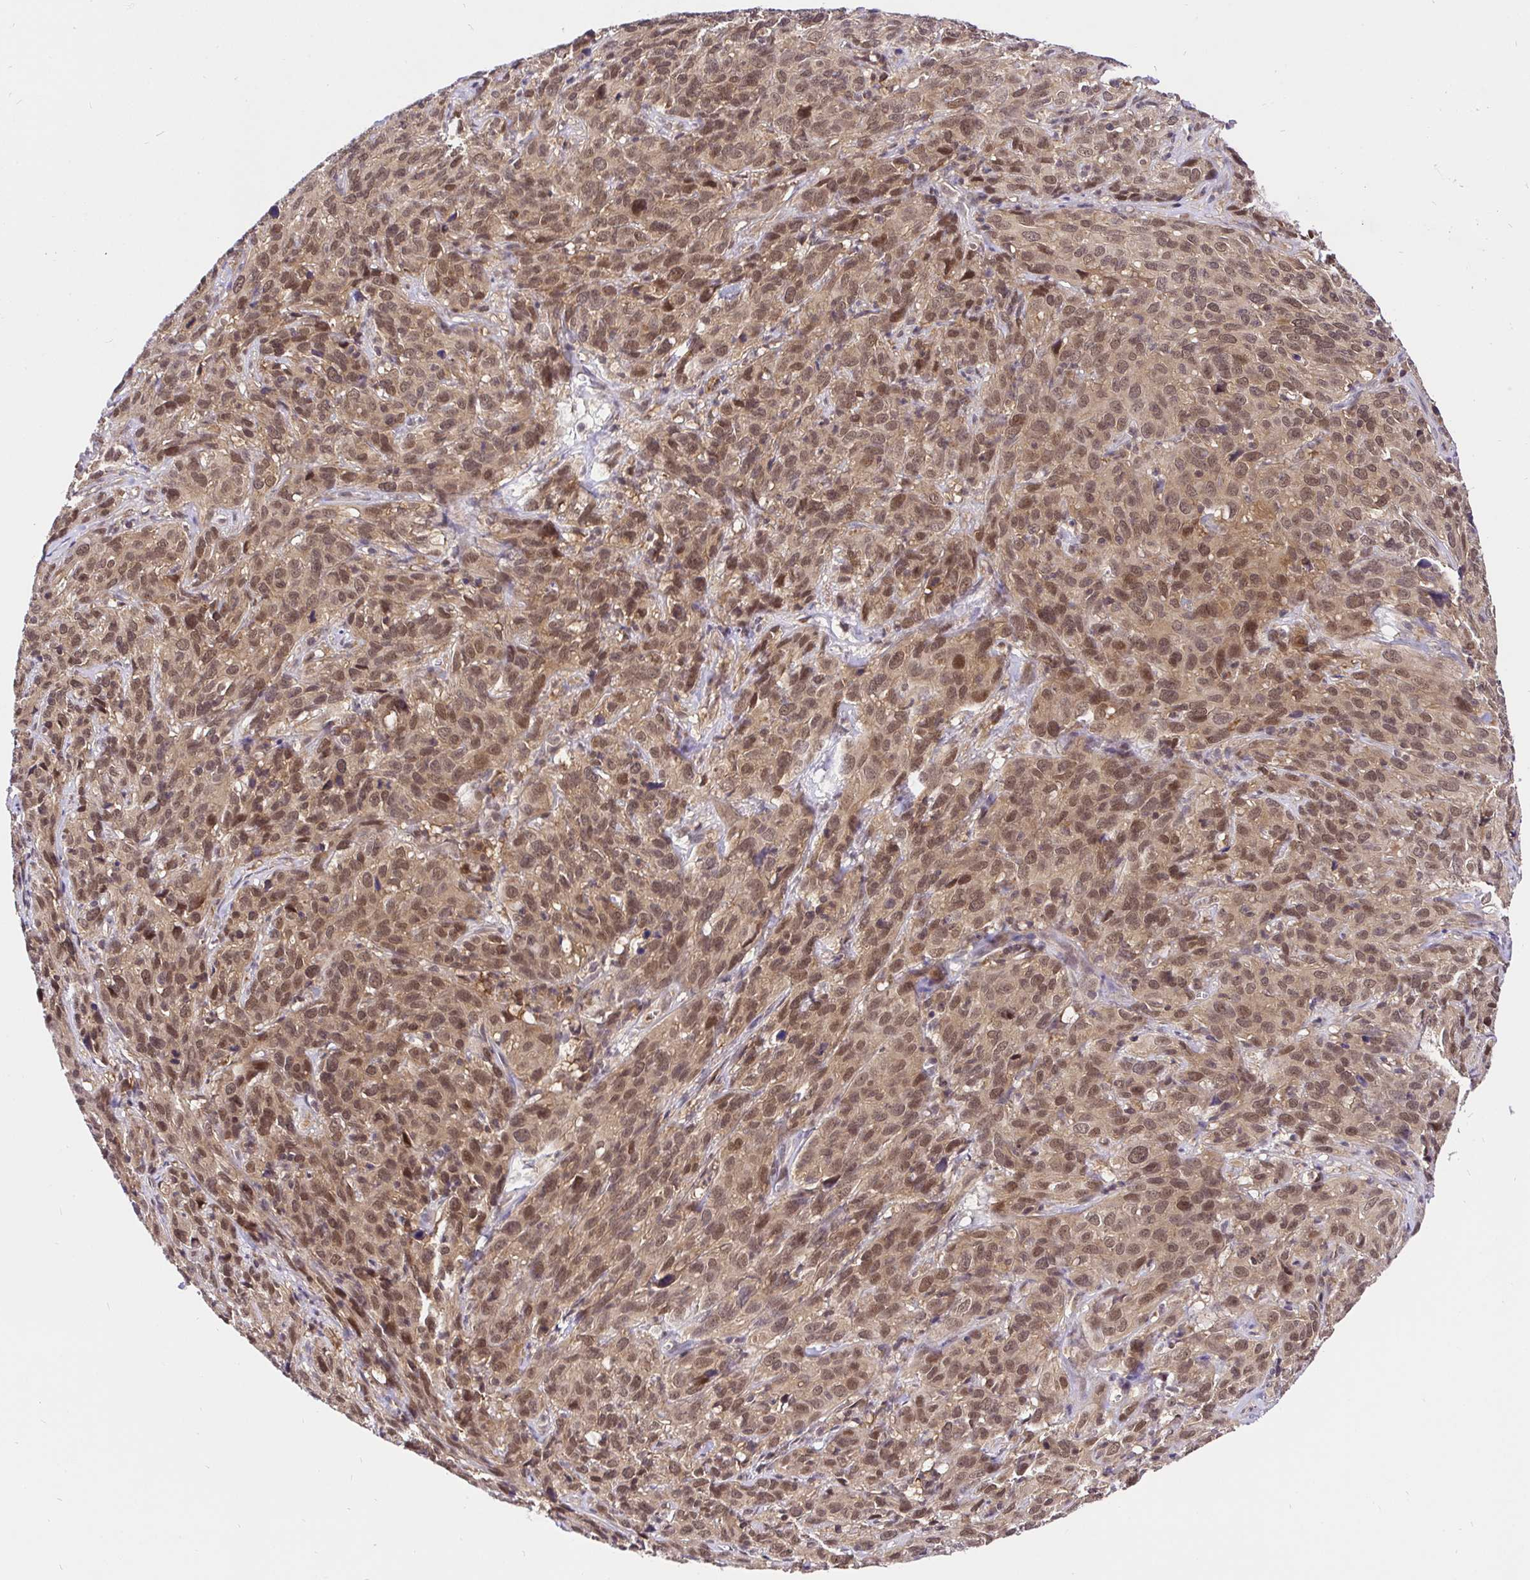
{"staining": {"intensity": "moderate", "quantity": ">75%", "location": "cytoplasmic/membranous,nuclear"}, "tissue": "cervical cancer", "cell_type": "Tumor cells", "image_type": "cancer", "snomed": [{"axis": "morphology", "description": "Squamous cell carcinoma, NOS"}, {"axis": "topography", "description": "Cervix"}], "caption": "Tumor cells demonstrate medium levels of moderate cytoplasmic/membranous and nuclear expression in about >75% of cells in human cervical cancer.", "gene": "UBE2M", "patient": {"sex": "female", "age": 51}}